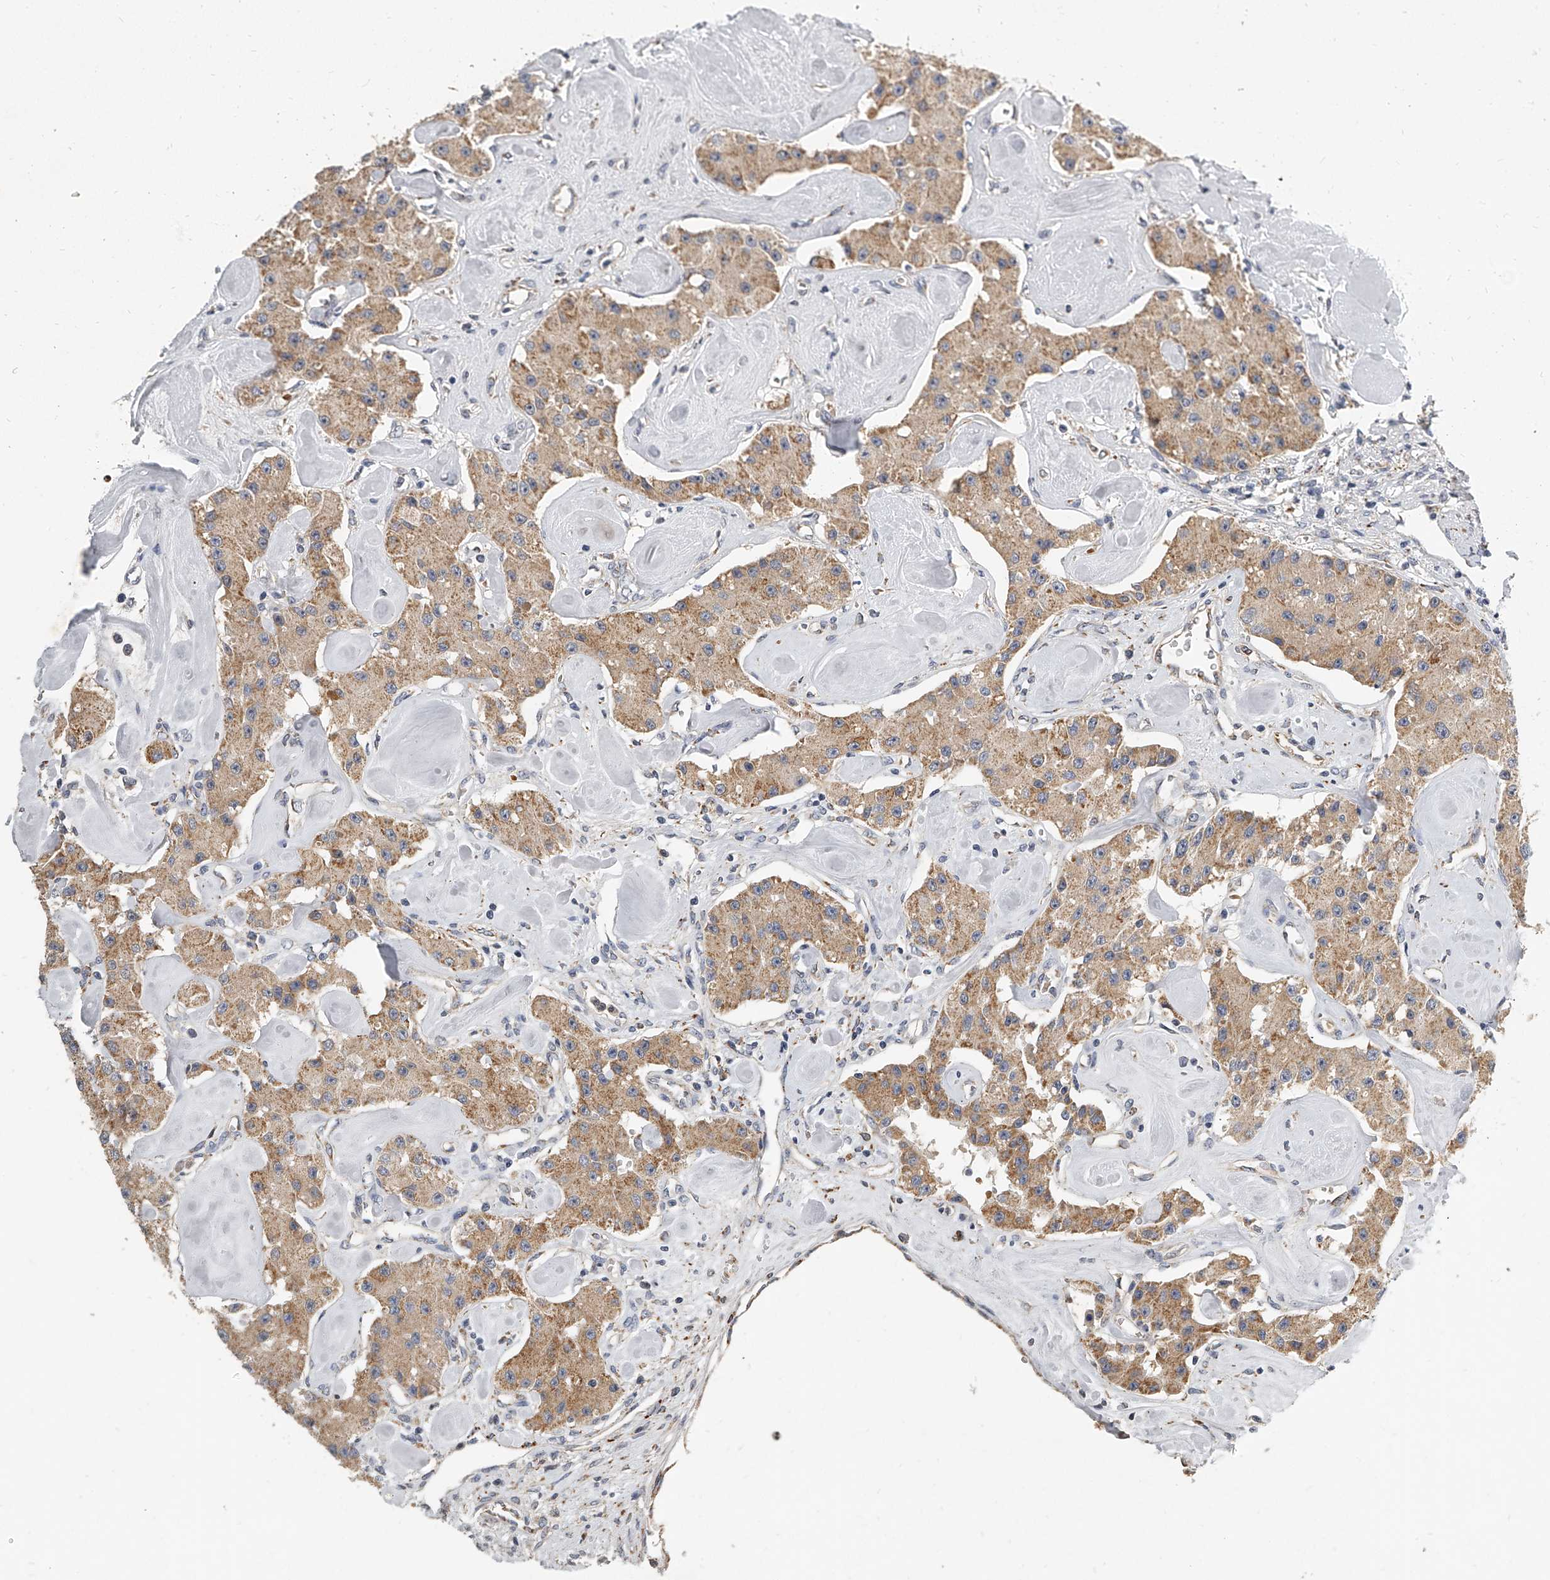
{"staining": {"intensity": "moderate", "quantity": ">75%", "location": "cytoplasmic/membranous"}, "tissue": "carcinoid", "cell_type": "Tumor cells", "image_type": "cancer", "snomed": [{"axis": "morphology", "description": "Carcinoid, malignant, NOS"}, {"axis": "topography", "description": "Pancreas"}], "caption": "An immunohistochemistry (IHC) histopathology image of tumor tissue is shown. Protein staining in brown labels moderate cytoplasmic/membranous positivity in carcinoid within tumor cells.", "gene": "KLHL7", "patient": {"sex": "male", "age": 41}}